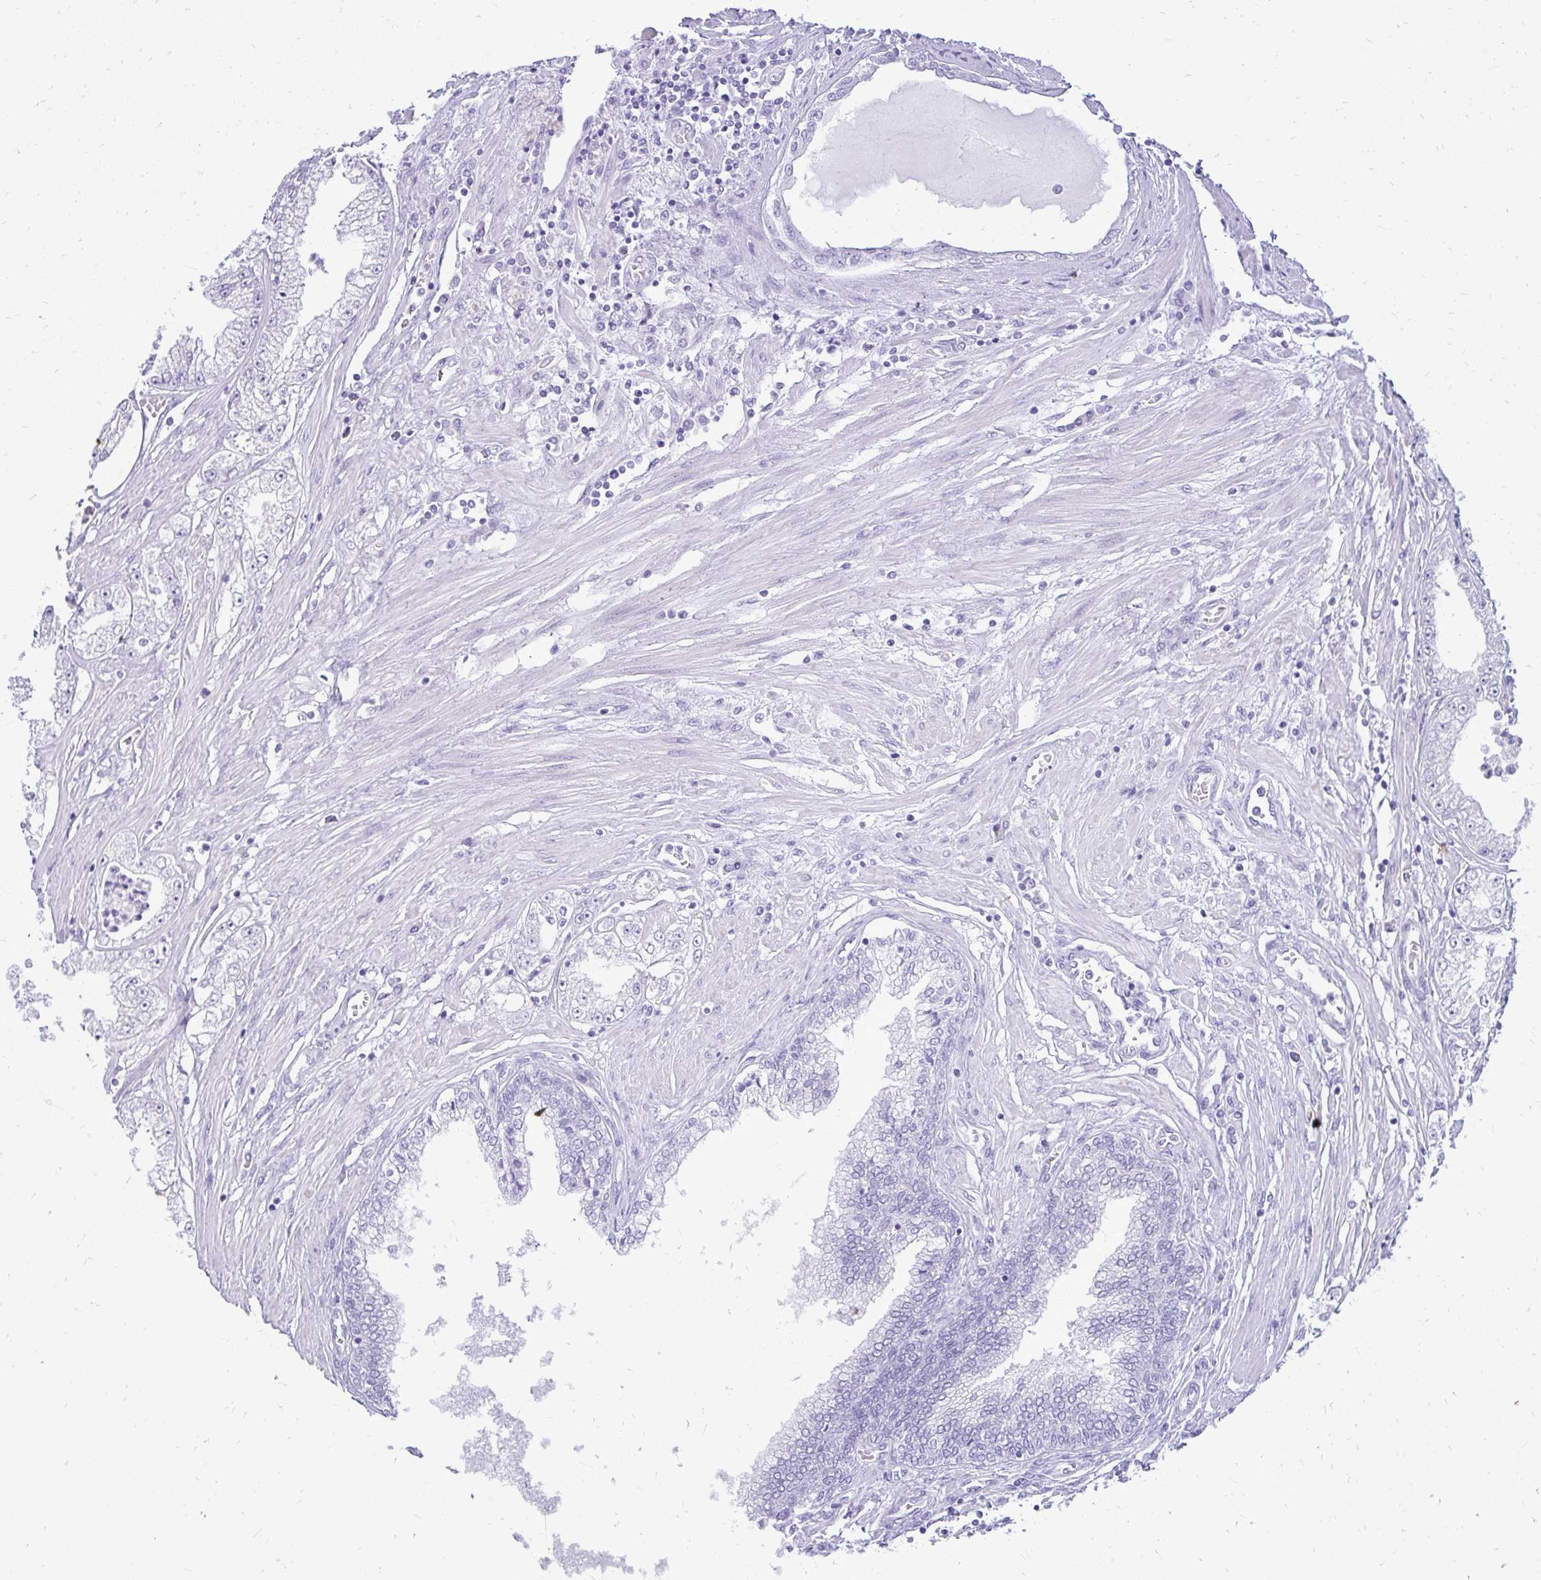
{"staining": {"intensity": "negative", "quantity": "none", "location": "none"}, "tissue": "prostate cancer", "cell_type": "Tumor cells", "image_type": "cancer", "snomed": [{"axis": "morphology", "description": "Adenocarcinoma, High grade"}, {"axis": "topography", "description": "Prostate"}], "caption": "DAB immunohistochemical staining of human prostate high-grade adenocarcinoma shows no significant positivity in tumor cells.", "gene": "PRAP1", "patient": {"sex": "male", "age": 69}}